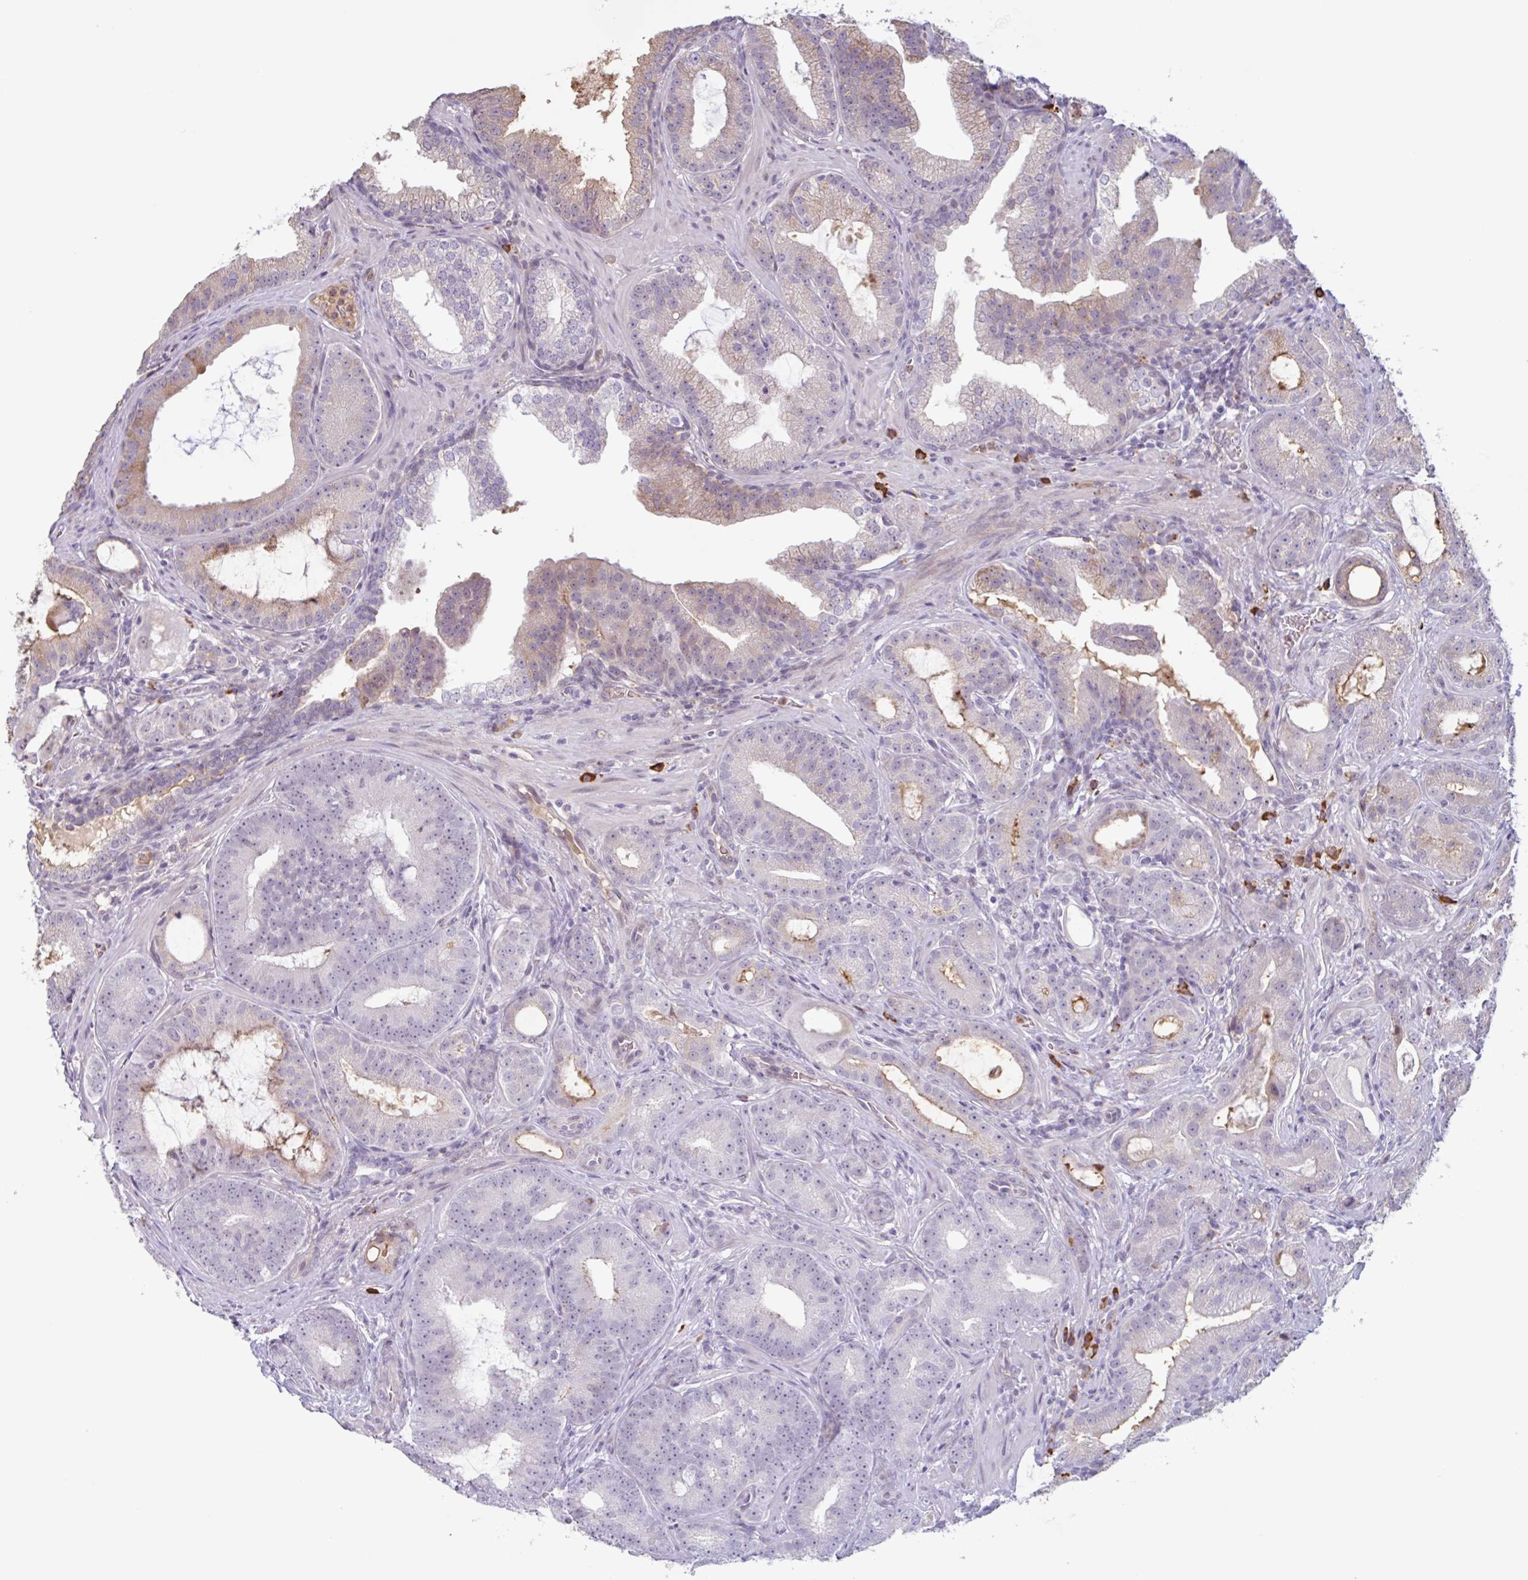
{"staining": {"intensity": "weak", "quantity": "<25%", "location": "cytoplasmic/membranous"}, "tissue": "prostate cancer", "cell_type": "Tumor cells", "image_type": "cancer", "snomed": [{"axis": "morphology", "description": "Adenocarcinoma, High grade"}, {"axis": "topography", "description": "Prostate"}], "caption": "Immunohistochemical staining of human prostate cancer shows no significant positivity in tumor cells.", "gene": "TAF1D", "patient": {"sex": "male", "age": 65}}